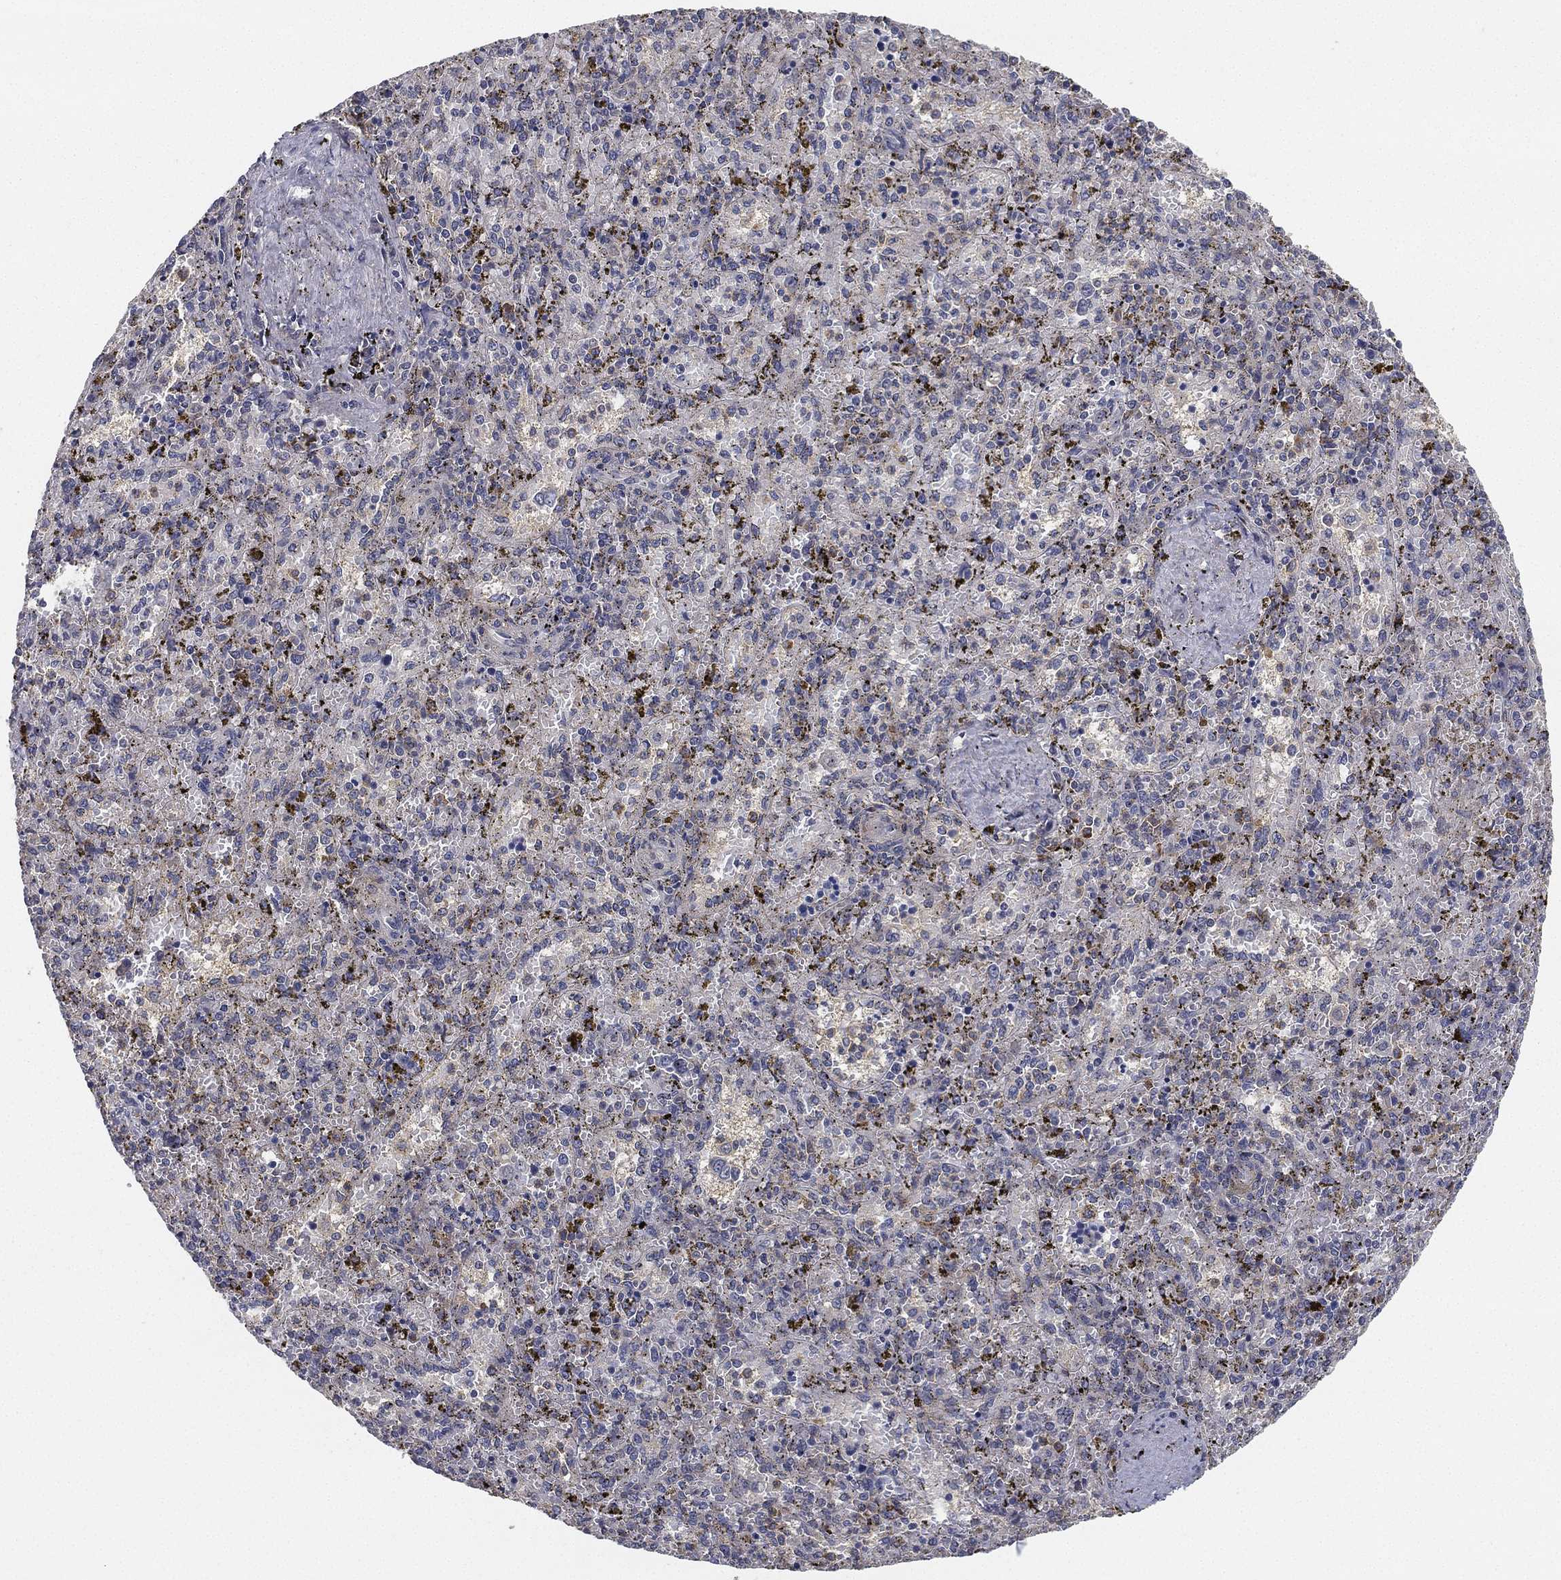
{"staining": {"intensity": "negative", "quantity": "none", "location": "none"}, "tissue": "spleen", "cell_type": "Cells in red pulp", "image_type": "normal", "snomed": [{"axis": "morphology", "description": "Normal tissue, NOS"}, {"axis": "topography", "description": "Spleen"}], "caption": "The micrograph shows no significant positivity in cells in red pulp of spleen. (DAB (3,3'-diaminobenzidine) immunohistochemistry (IHC) with hematoxylin counter stain).", "gene": "CFAP251", "patient": {"sex": "female", "age": 50}}